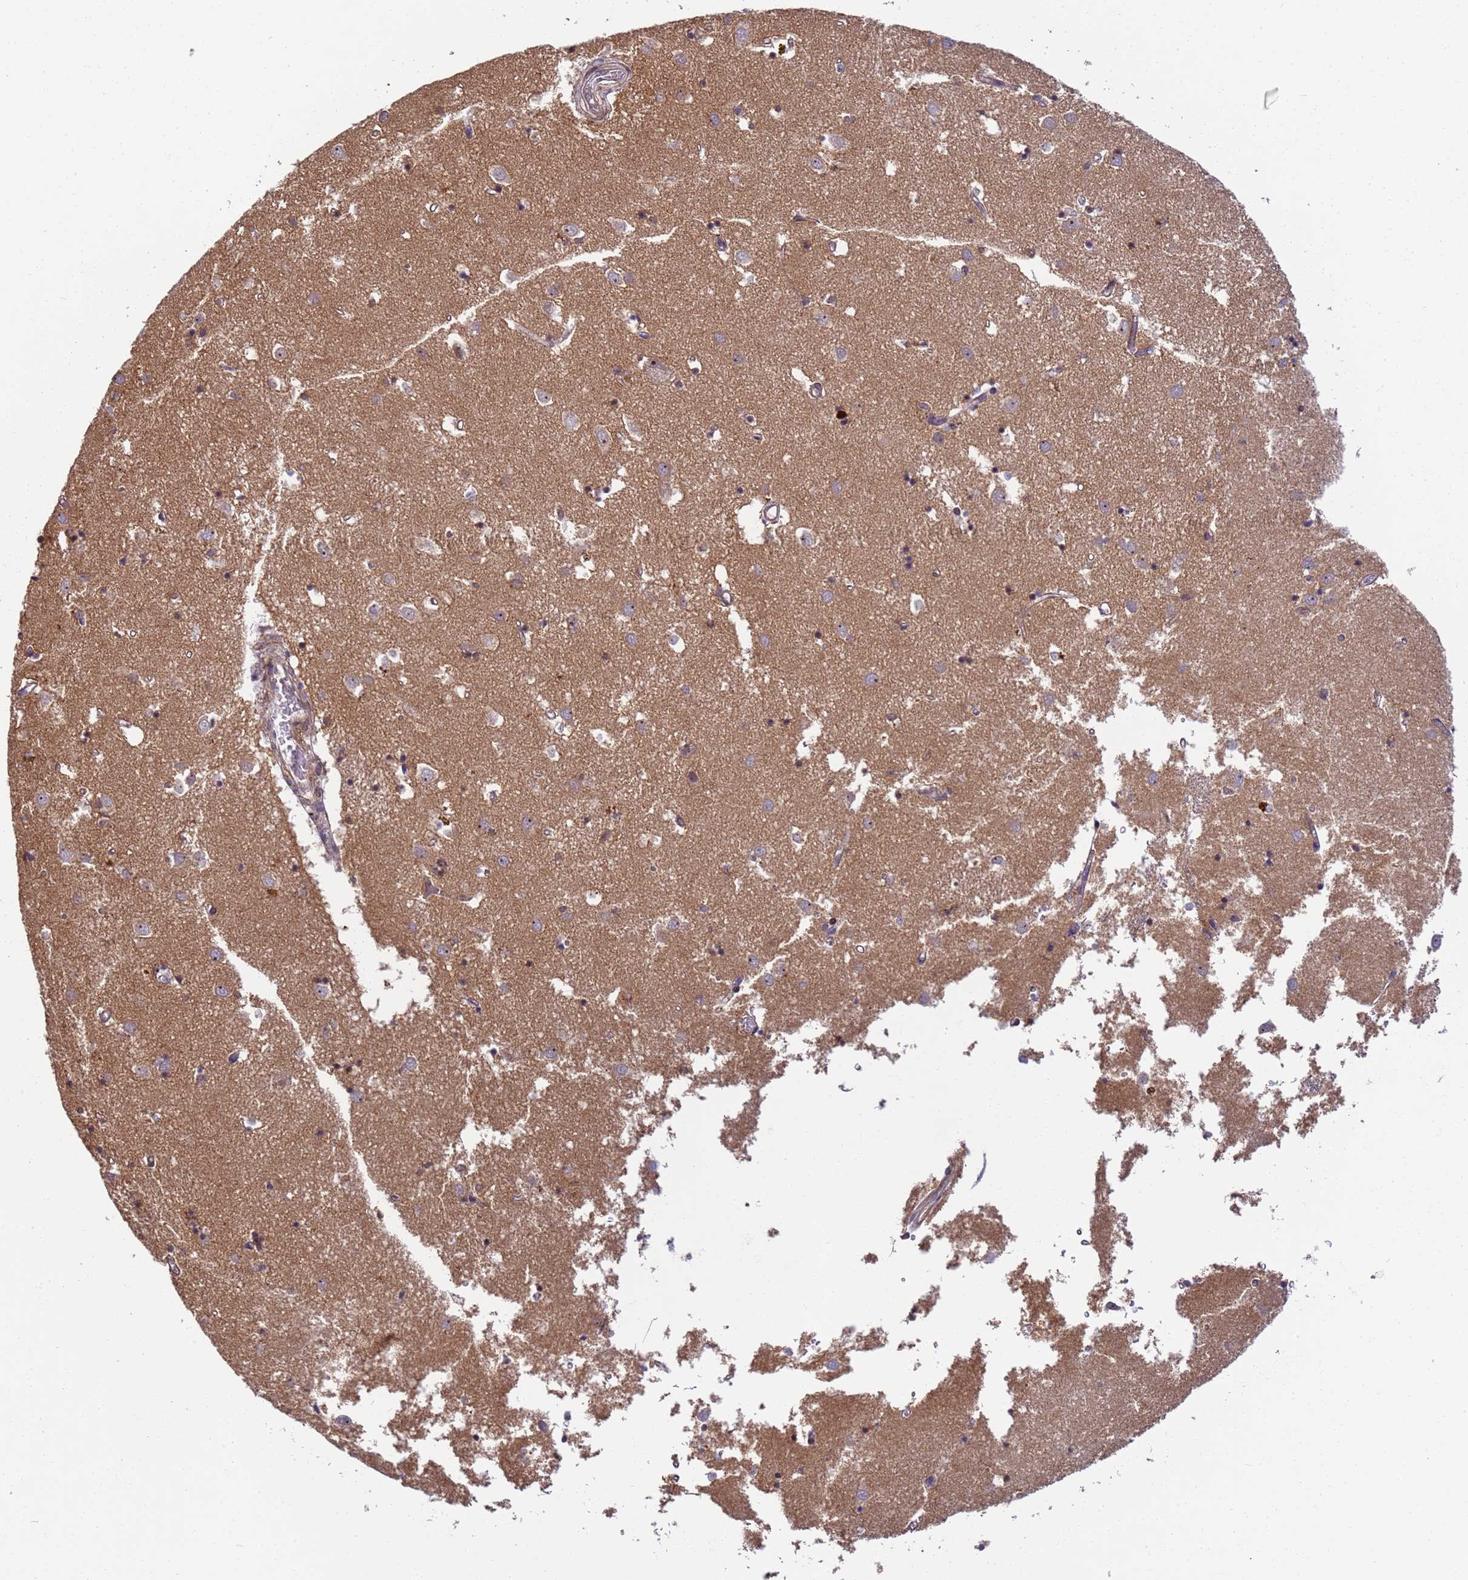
{"staining": {"intensity": "moderate", "quantity": "<25%", "location": "cytoplasmic/membranous"}, "tissue": "caudate", "cell_type": "Glial cells", "image_type": "normal", "snomed": [{"axis": "morphology", "description": "Normal tissue, NOS"}, {"axis": "topography", "description": "Lateral ventricle wall"}], "caption": "Caudate was stained to show a protein in brown. There is low levels of moderate cytoplasmic/membranous staining in approximately <25% of glial cells.", "gene": "RAPGEF3", "patient": {"sex": "male", "age": 70}}